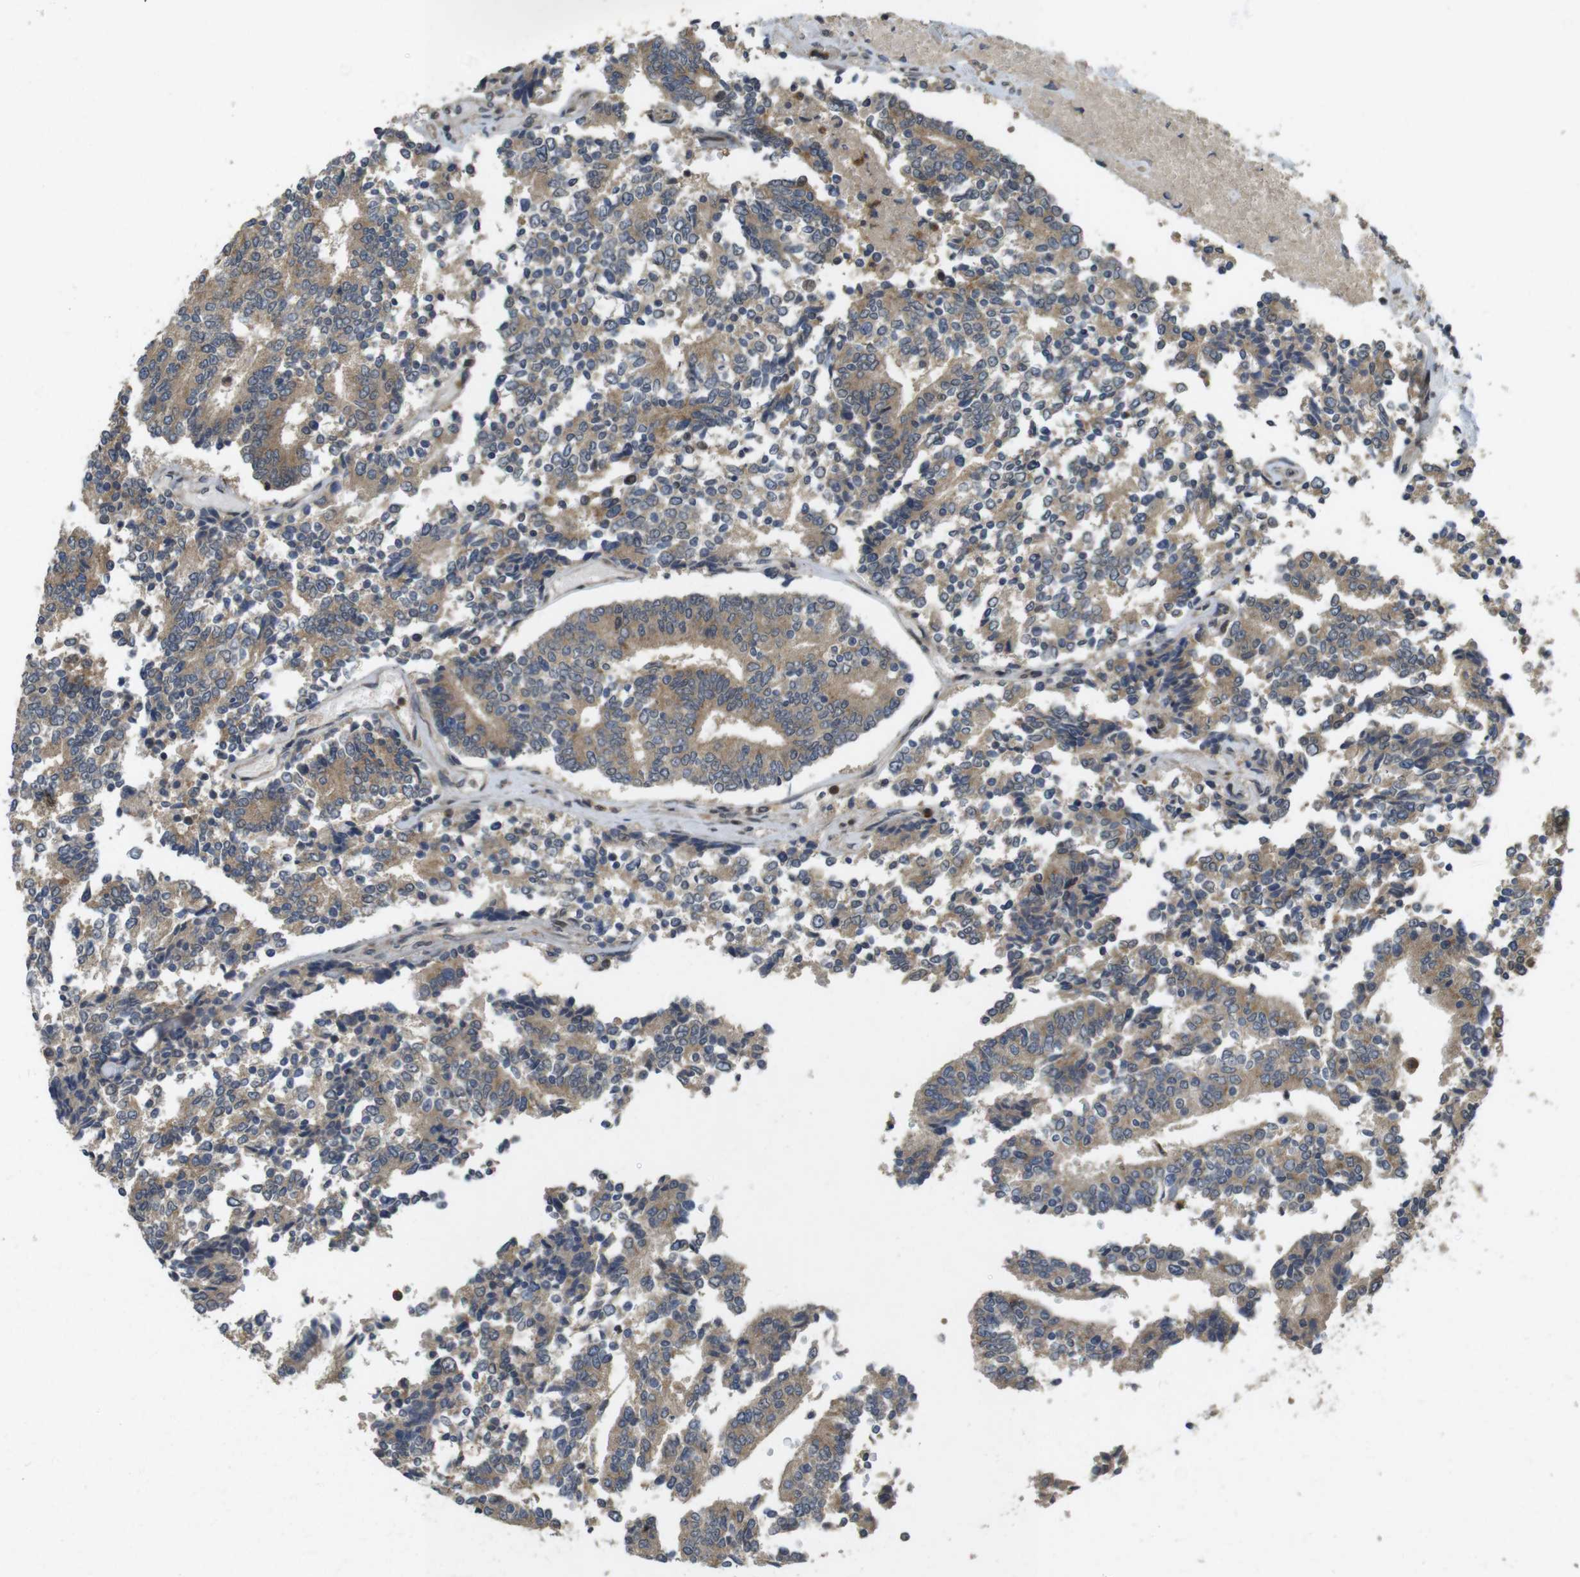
{"staining": {"intensity": "moderate", "quantity": ">75%", "location": "cytoplasmic/membranous"}, "tissue": "prostate cancer", "cell_type": "Tumor cells", "image_type": "cancer", "snomed": [{"axis": "morphology", "description": "Normal tissue, NOS"}, {"axis": "morphology", "description": "Adenocarcinoma, High grade"}, {"axis": "topography", "description": "Prostate"}, {"axis": "topography", "description": "Seminal veicle"}], "caption": "Protein positivity by immunohistochemistry shows moderate cytoplasmic/membranous expression in approximately >75% of tumor cells in prostate cancer.", "gene": "TMX3", "patient": {"sex": "male", "age": 55}}